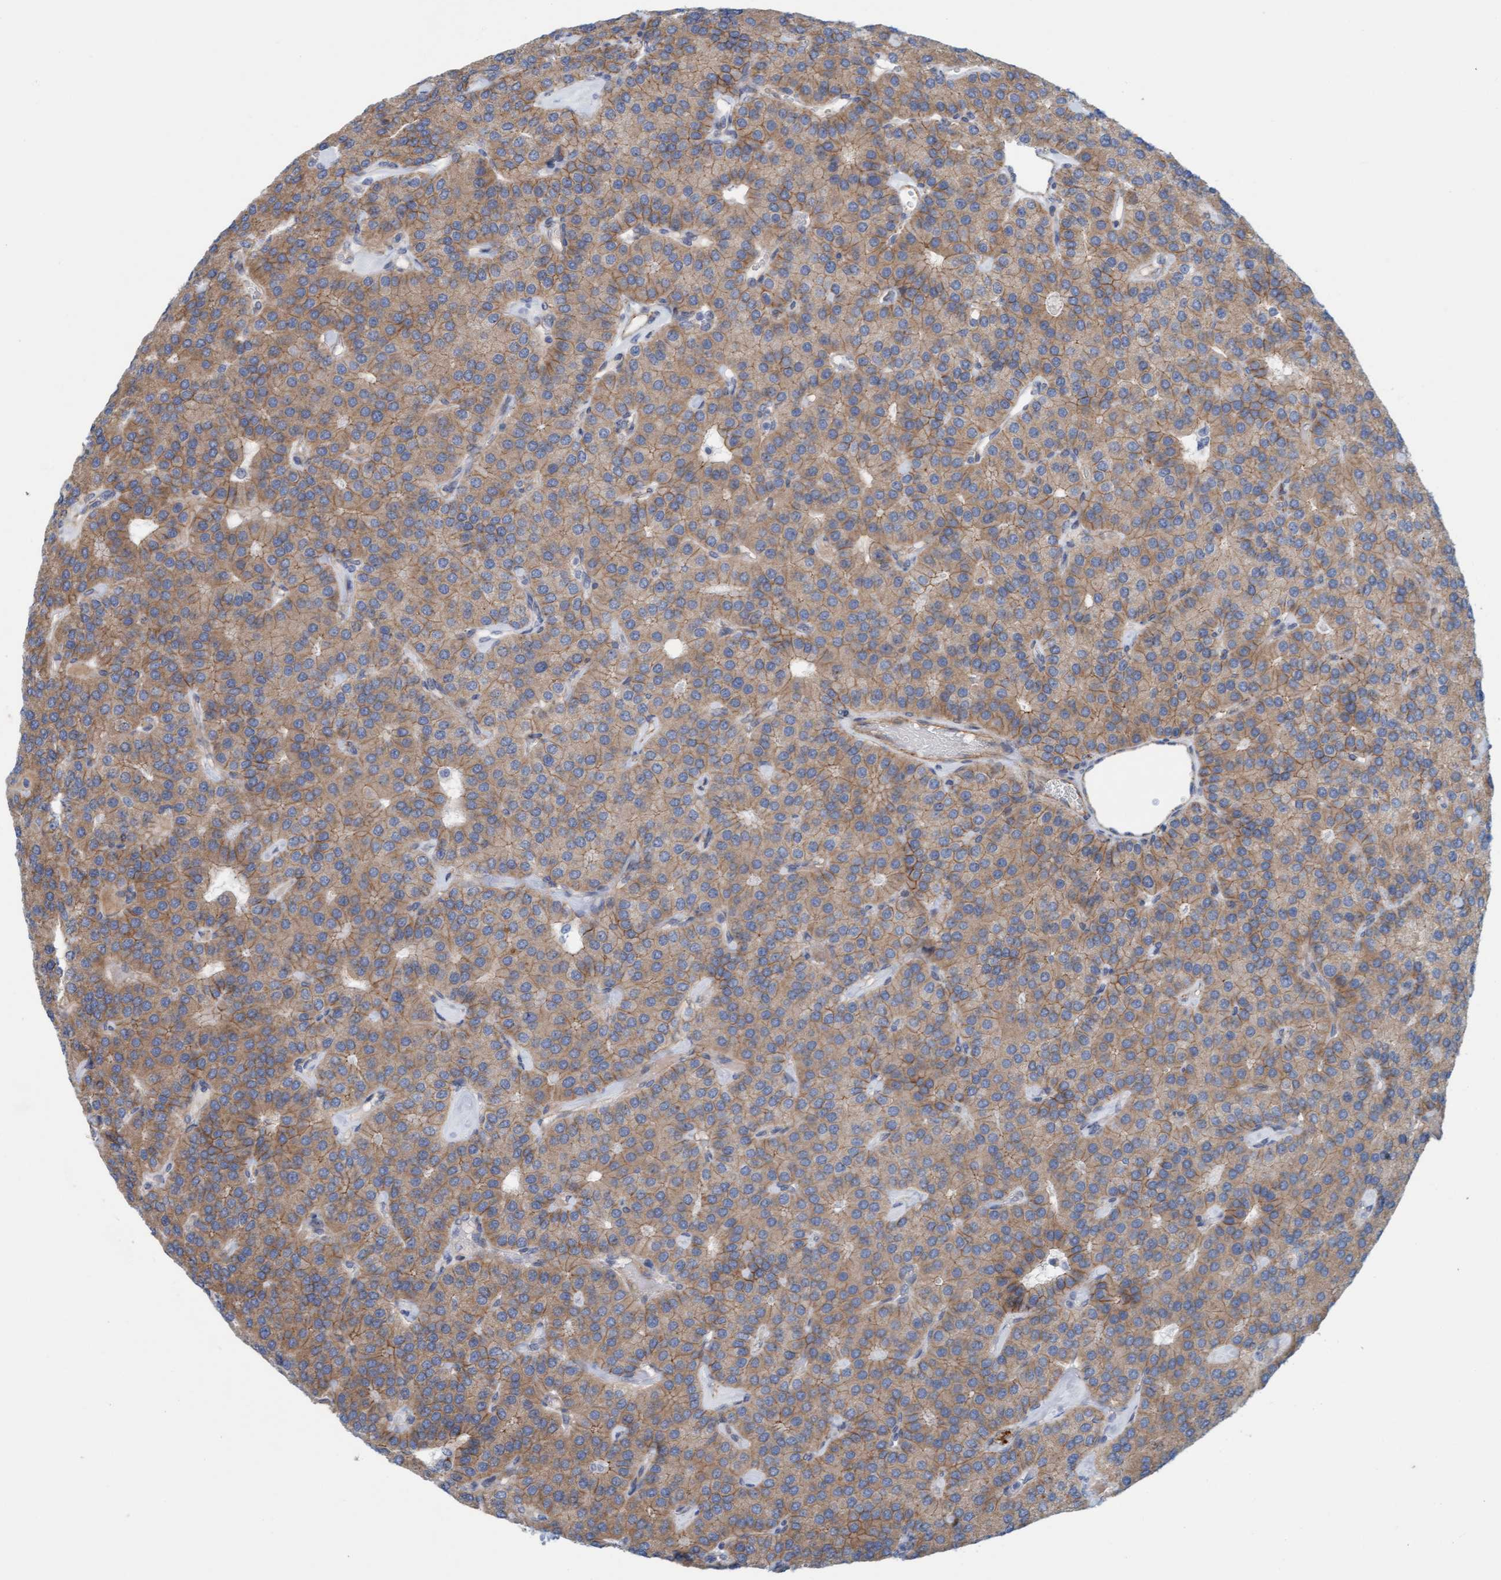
{"staining": {"intensity": "weak", "quantity": ">75%", "location": "cytoplasmic/membranous"}, "tissue": "parathyroid gland", "cell_type": "Glandular cells", "image_type": "normal", "snomed": [{"axis": "morphology", "description": "Normal tissue, NOS"}, {"axis": "morphology", "description": "Adenoma, NOS"}, {"axis": "topography", "description": "Parathyroid gland"}], "caption": "Immunohistochemistry (DAB (3,3'-diaminobenzidine)) staining of benign human parathyroid gland displays weak cytoplasmic/membranous protein expression in about >75% of glandular cells. The staining was performed using DAB (3,3'-diaminobenzidine), with brown indicating positive protein expression. Nuclei are stained blue with hematoxylin.", "gene": "KRBA2", "patient": {"sex": "female", "age": 86}}